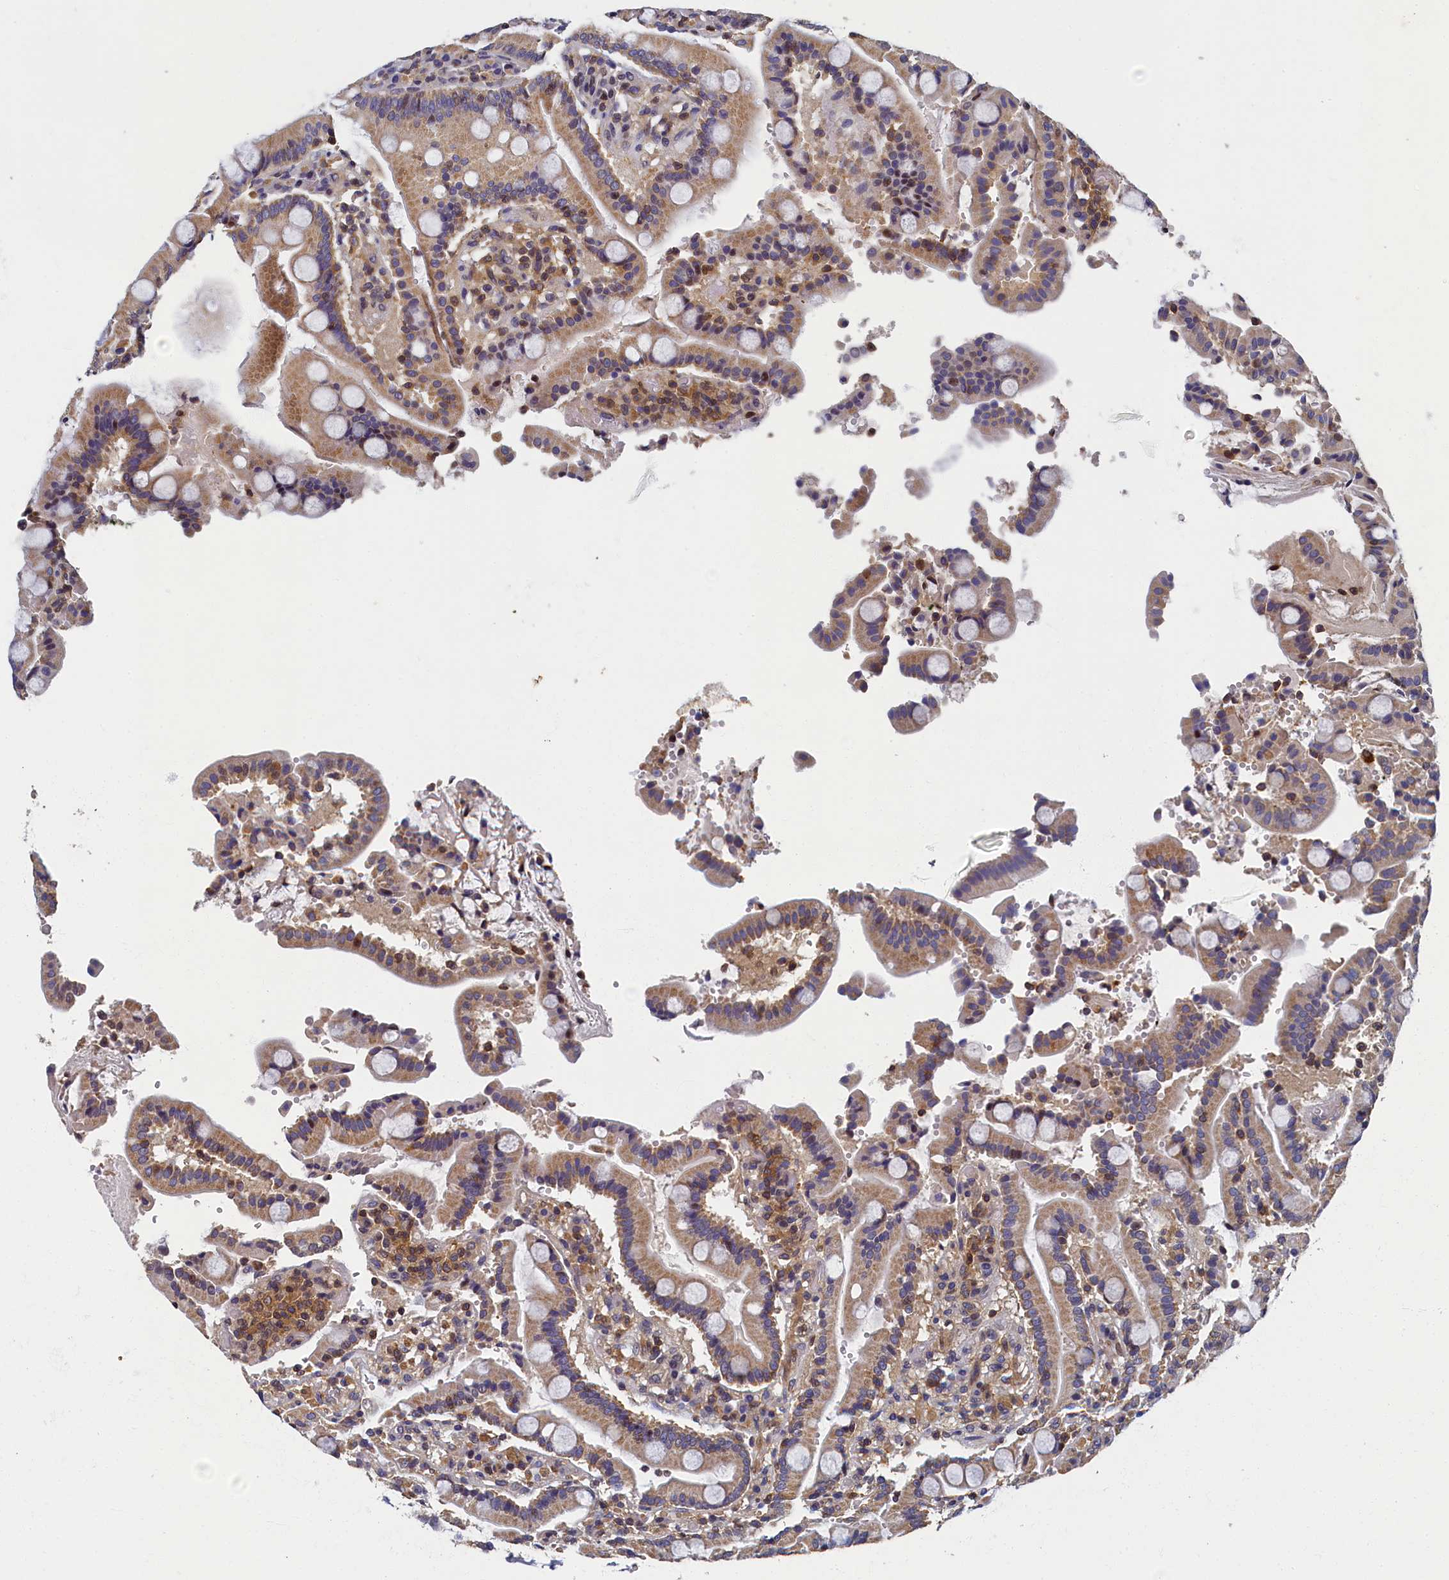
{"staining": {"intensity": "moderate", "quantity": "25%-75%", "location": "cytoplasmic/membranous"}, "tissue": "duodenum", "cell_type": "Glandular cells", "image_type": "normal", "snomed": [{"axis": "morphology", "description": "Normal tissue, NOS"}, {"axis": "topography", "description": "Small intestine, NOS"}], "caption": "Protein positivity by IHC reveals moderate cytoplasmic/membranous expression in approximately 25%-75% of glandular cells in unremarkable duodenum.", "gene": "TBCB", "patient": {"sex": "female", "age": 71}}